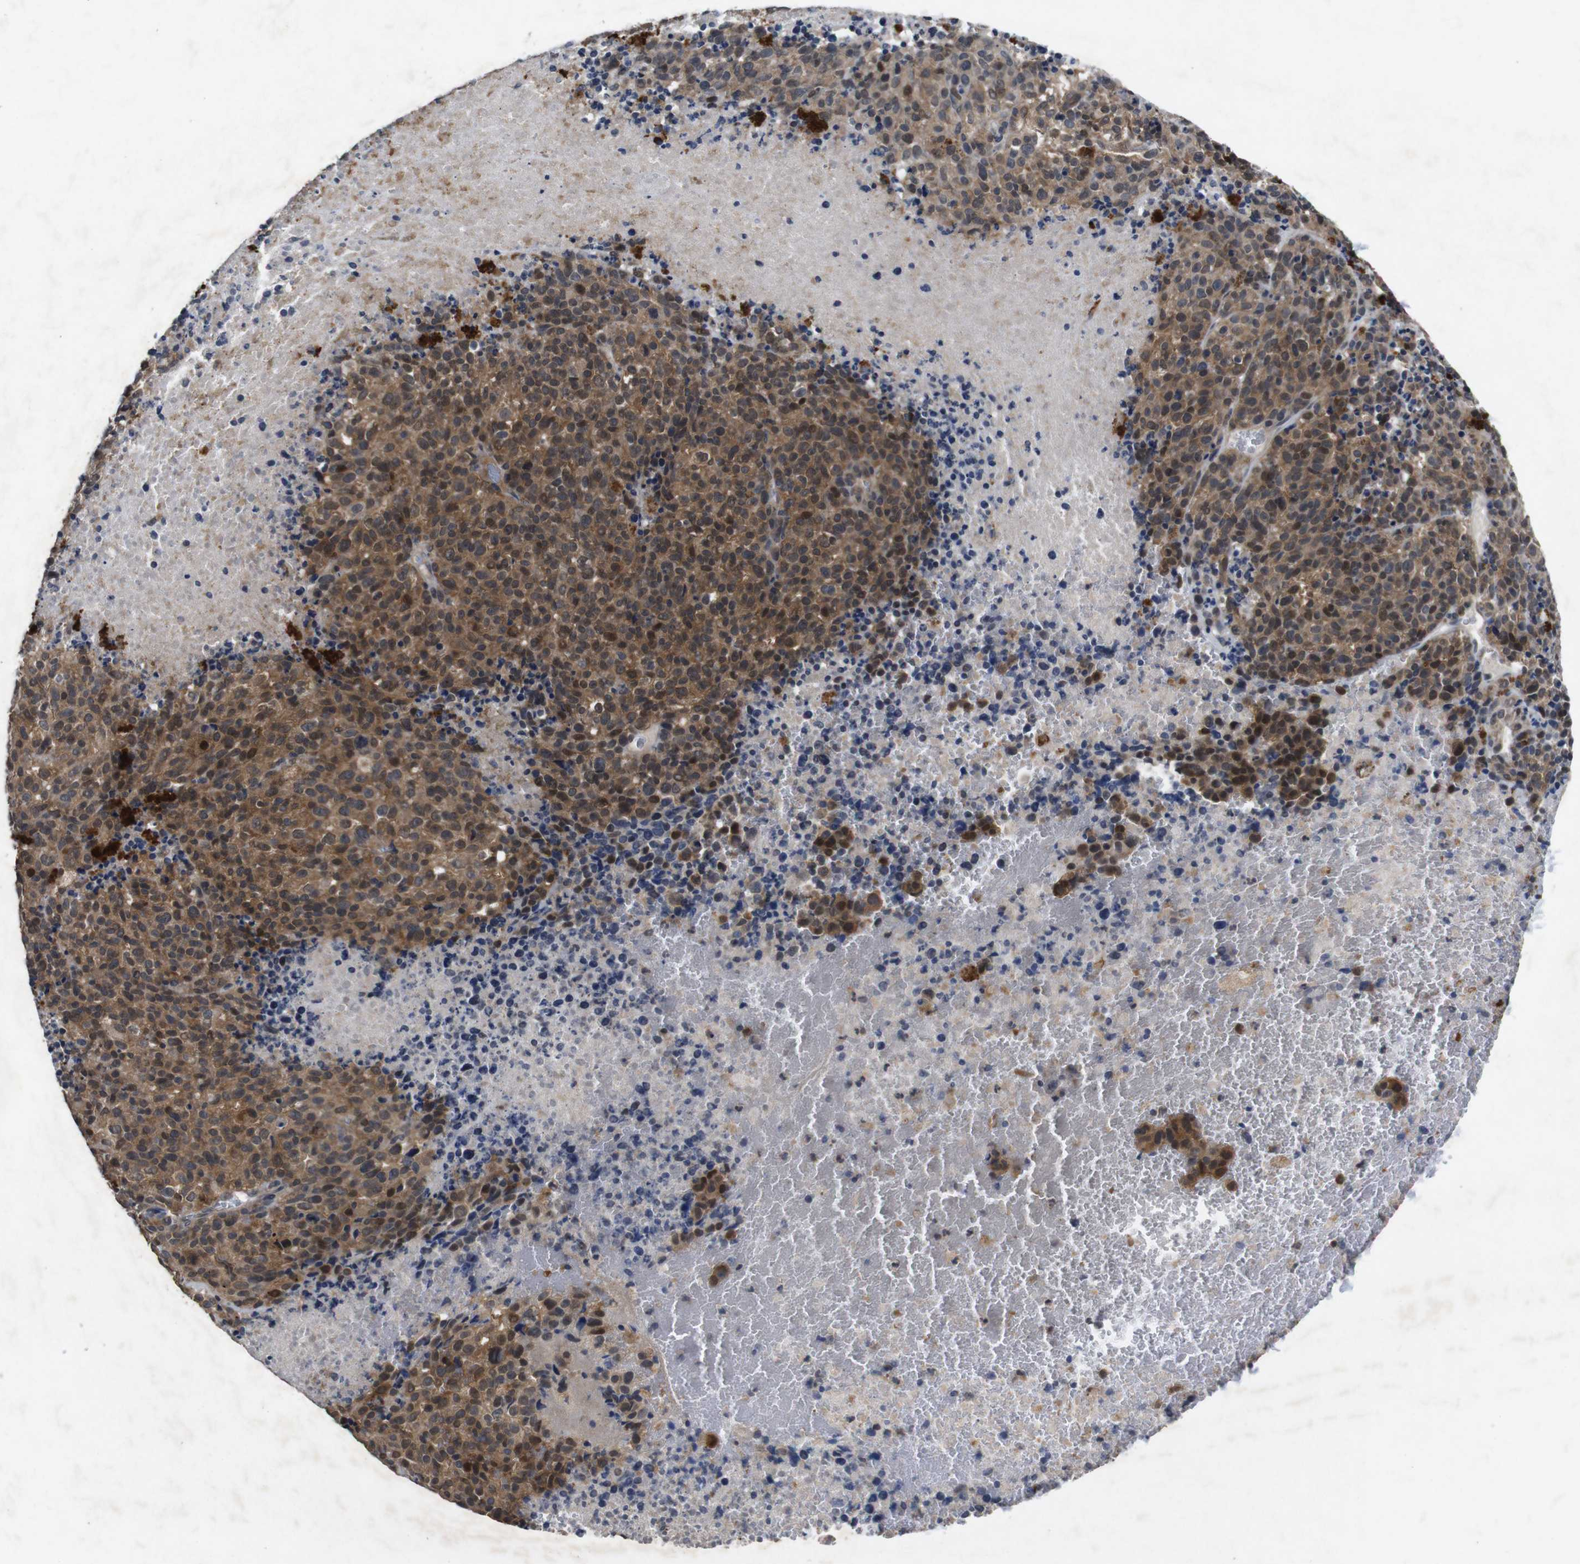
{"staining": {"intensity": "moderate", "quantity": ">75%", "location": "cytoplasmic/membranous,nuclear"}, "tissue": "melanoma", "cell_type": "Tumor cells", "image_type": "cancer", "snomed": [{"axis": "morphology", "description": "Malignant melanoma, Metastatic site"}, {"axis": "topography", "description": "Cerebral cortex"}], "caption": "Protein expression analysis of malignant melanoma (metastatic site) exhibits moderate cytoplasmic/membranous and nuclear positivity in approximately >75% of tumor cells.", "gene": "AKT3", "patient": {"sex": "female", "age": 52}}